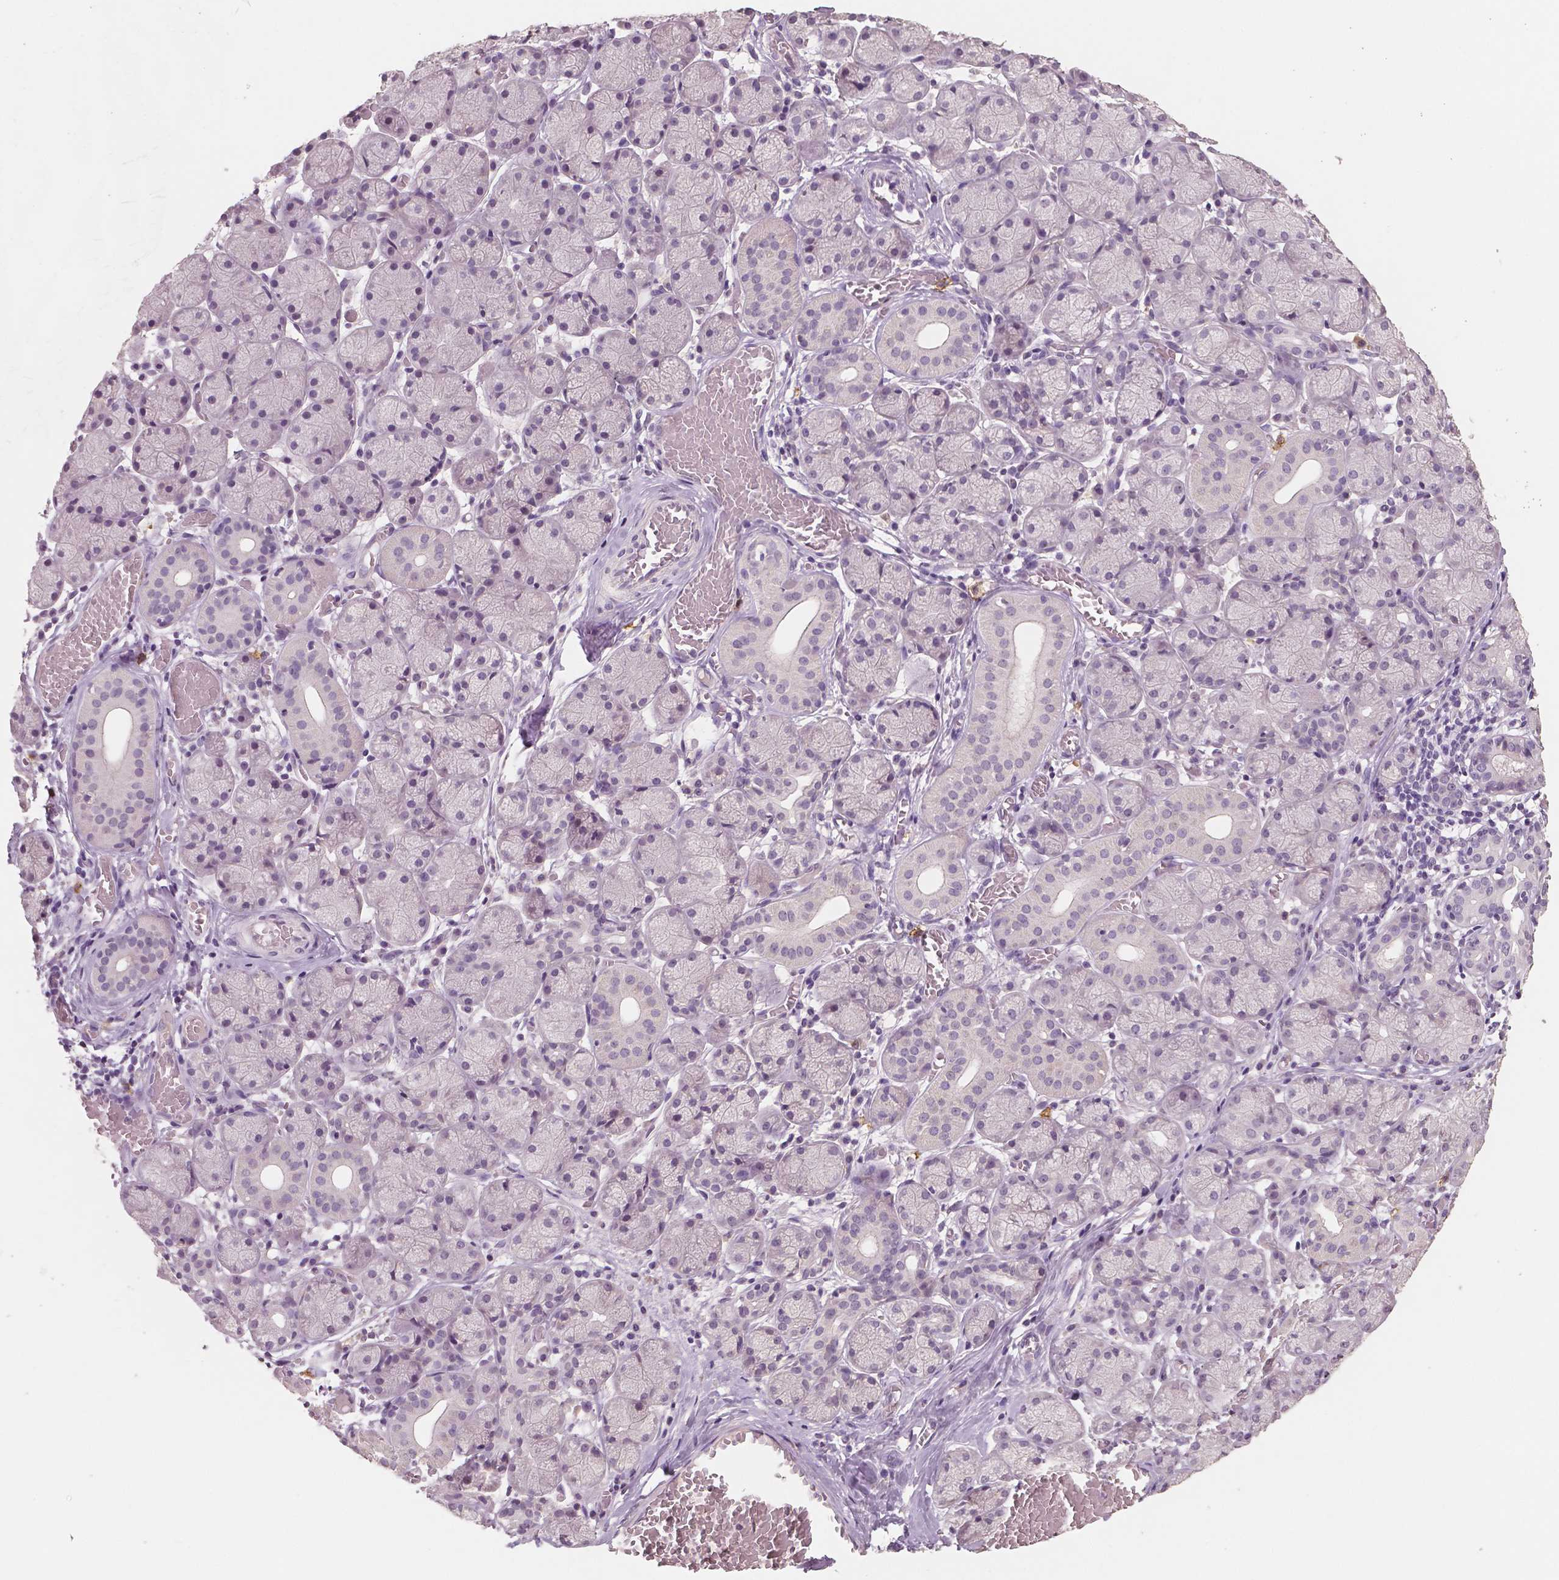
{"staining": {"intensity": "negative", "quantity": "none", "location": "none"}, "tissue": "salivary gland", "cell_type": "Glandular cells", "image_type": "normal", "snomed": [{"axis": "morphology", "description": "Normal tissue, NOS"}, {"axis": "topography", "description": "Salivary gland"}, {"axis": "topography", "description": "Peripheral nerve tissue"}], "caption": "Glandular cells are negative for protein expression in normal human salivary gland. The staining is performed using DAB (3,3'-diaminobenzidine) brown chromogen with nuclei counter-stained in using hematoxylin.", "gene": "KIT", "patient": {"sex": "female", "age": 24}}